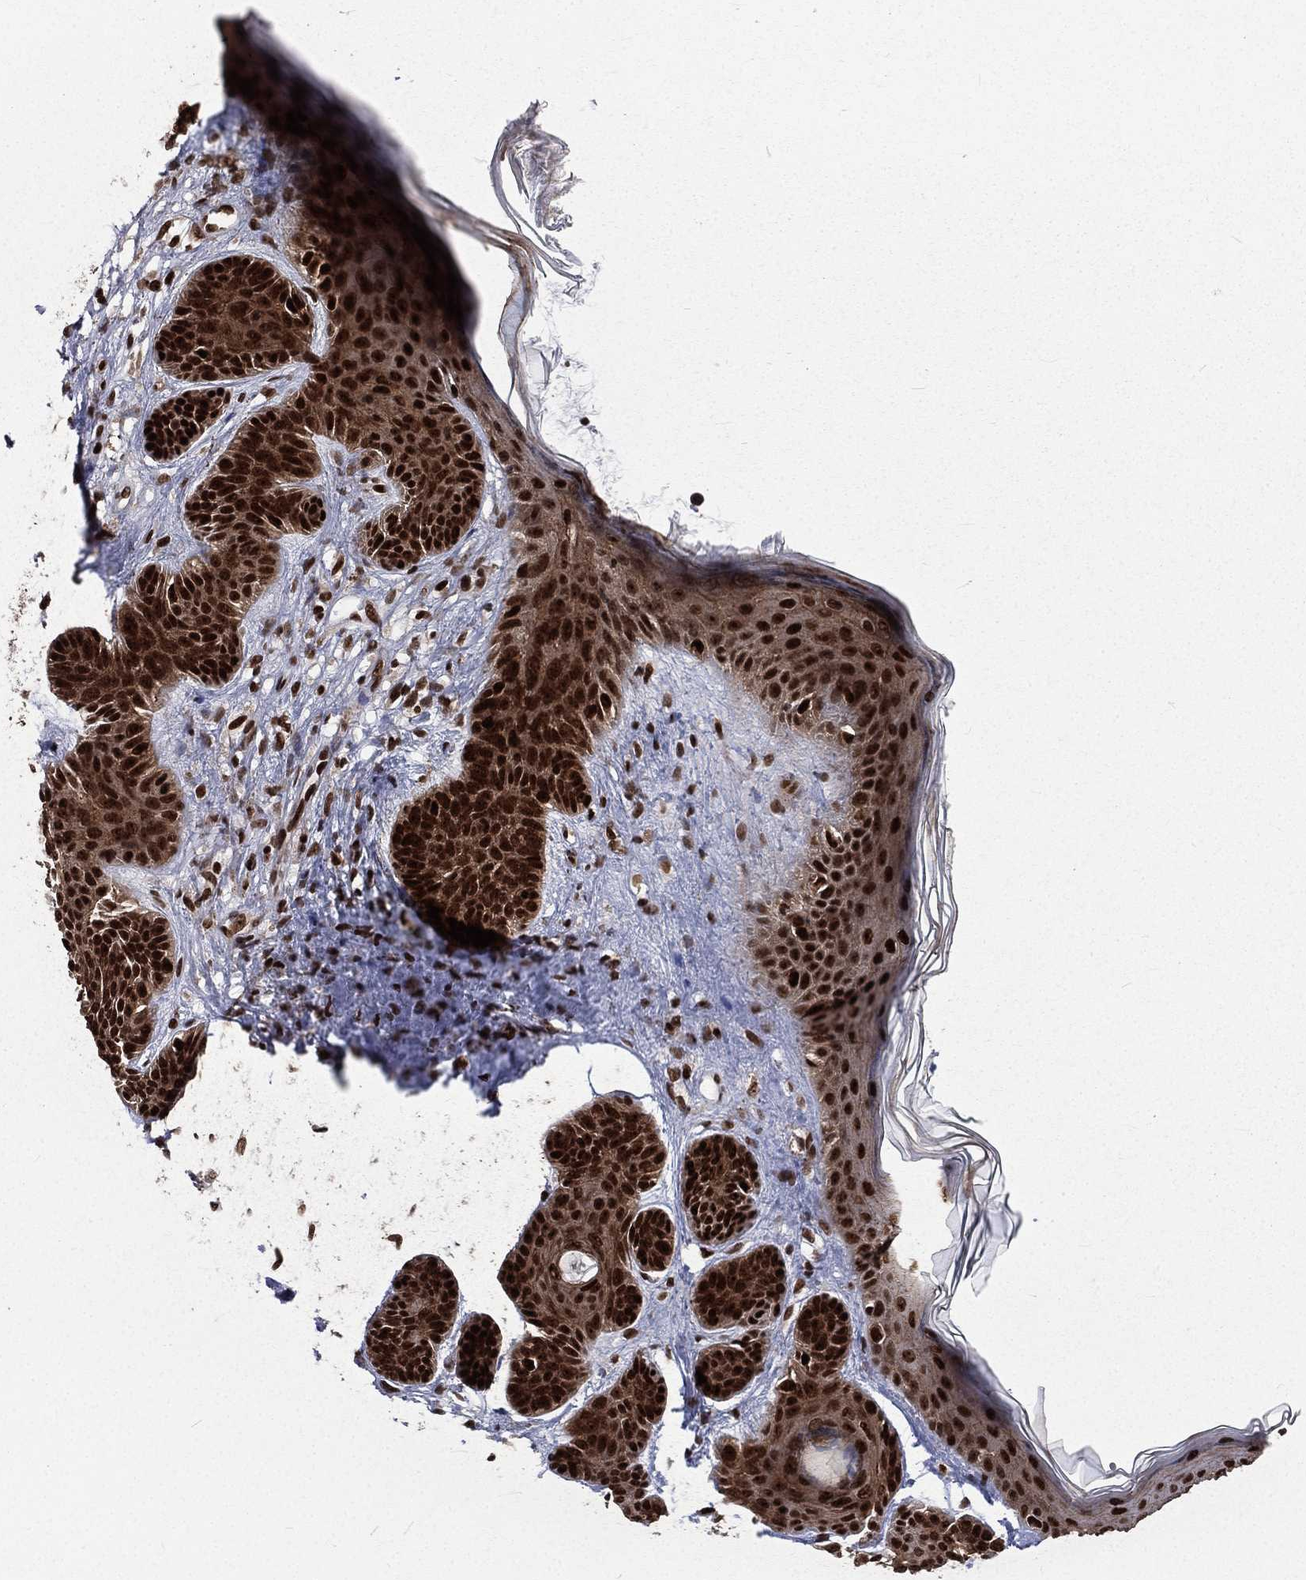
{"staining": {"intensity": "strong", "quantity": ">75%", "location": "nuclear"}, "tissue": "skin cancer", "cell_type": "Tumor cells", "image_type": "cancer", "snomed": [{"axis": "morphology", "description": "Basal cell carcinoma"}, {"axis": "topography", "description": "Skin"}], "caption": "Basal cell carcinoma (skin) was stained to show a protein in brown. There is high levels of strong nuclear expression in approximately >75% of tumor cells.", "gene": "POLB", "patient": {"sex": "male", "age": 85}}